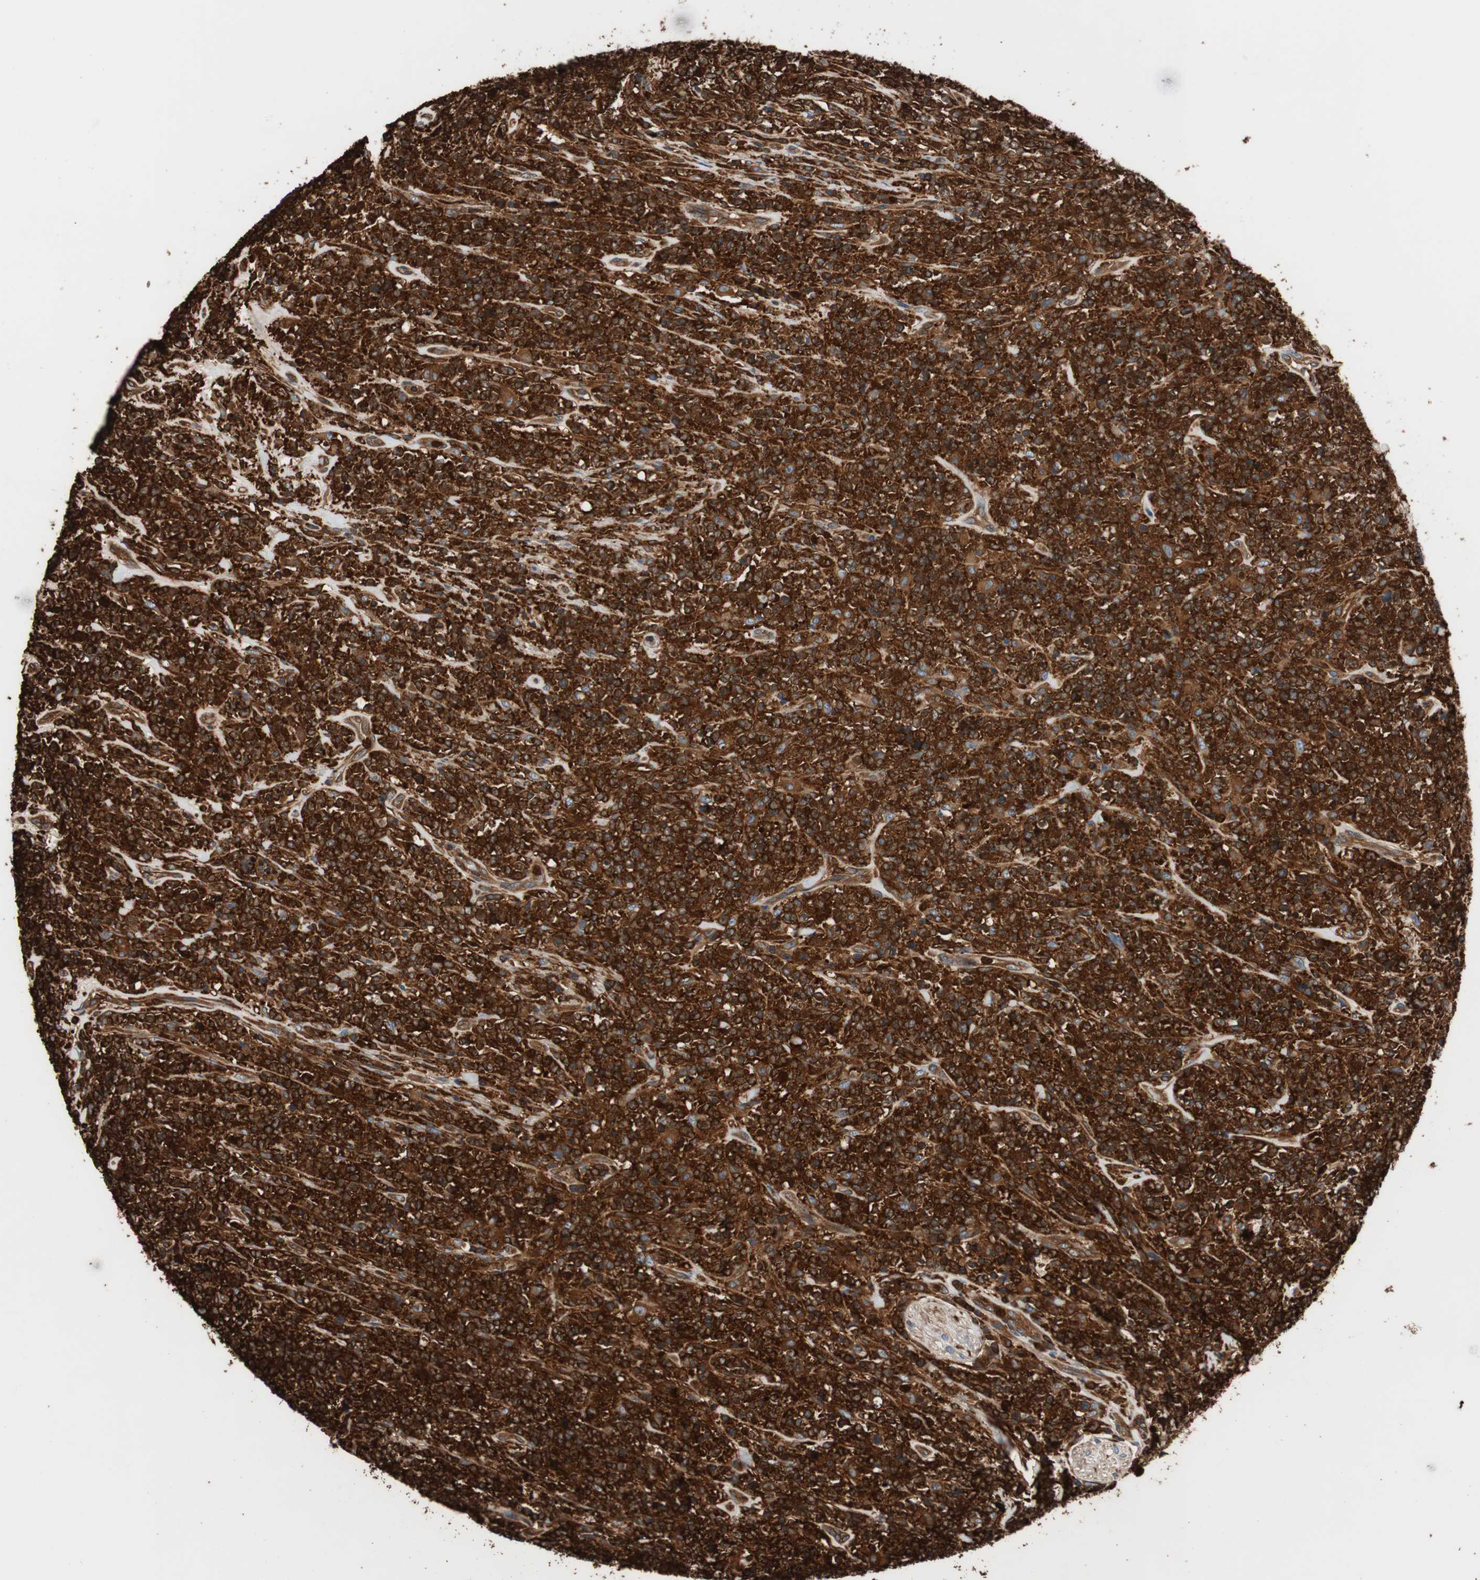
{"staining": {"intensity": "strong", "quantity": ">75%", "location": "cytoplasmic/membranous"}, "tissue": "lymphoma", "cell_type": "Tumor cells", "image_type": "cancer", "snomed": [{"axis": "morphology", "description": "Malignant lymphoma, non-Hodgkin's type, High grade"}, {"axis": "topography", "description": "Soft tissue"}], "caption": "This image demonstrates lymphoma stained with immunohistochemistry (IHC) to label a protein in brown. The cytoplasmic/membranous of tumor cells show strong positivity for the protein. Nuclei are counter-stained blue.", "gene": "VASP", "patient": {"sex": "male", "age": 18}}